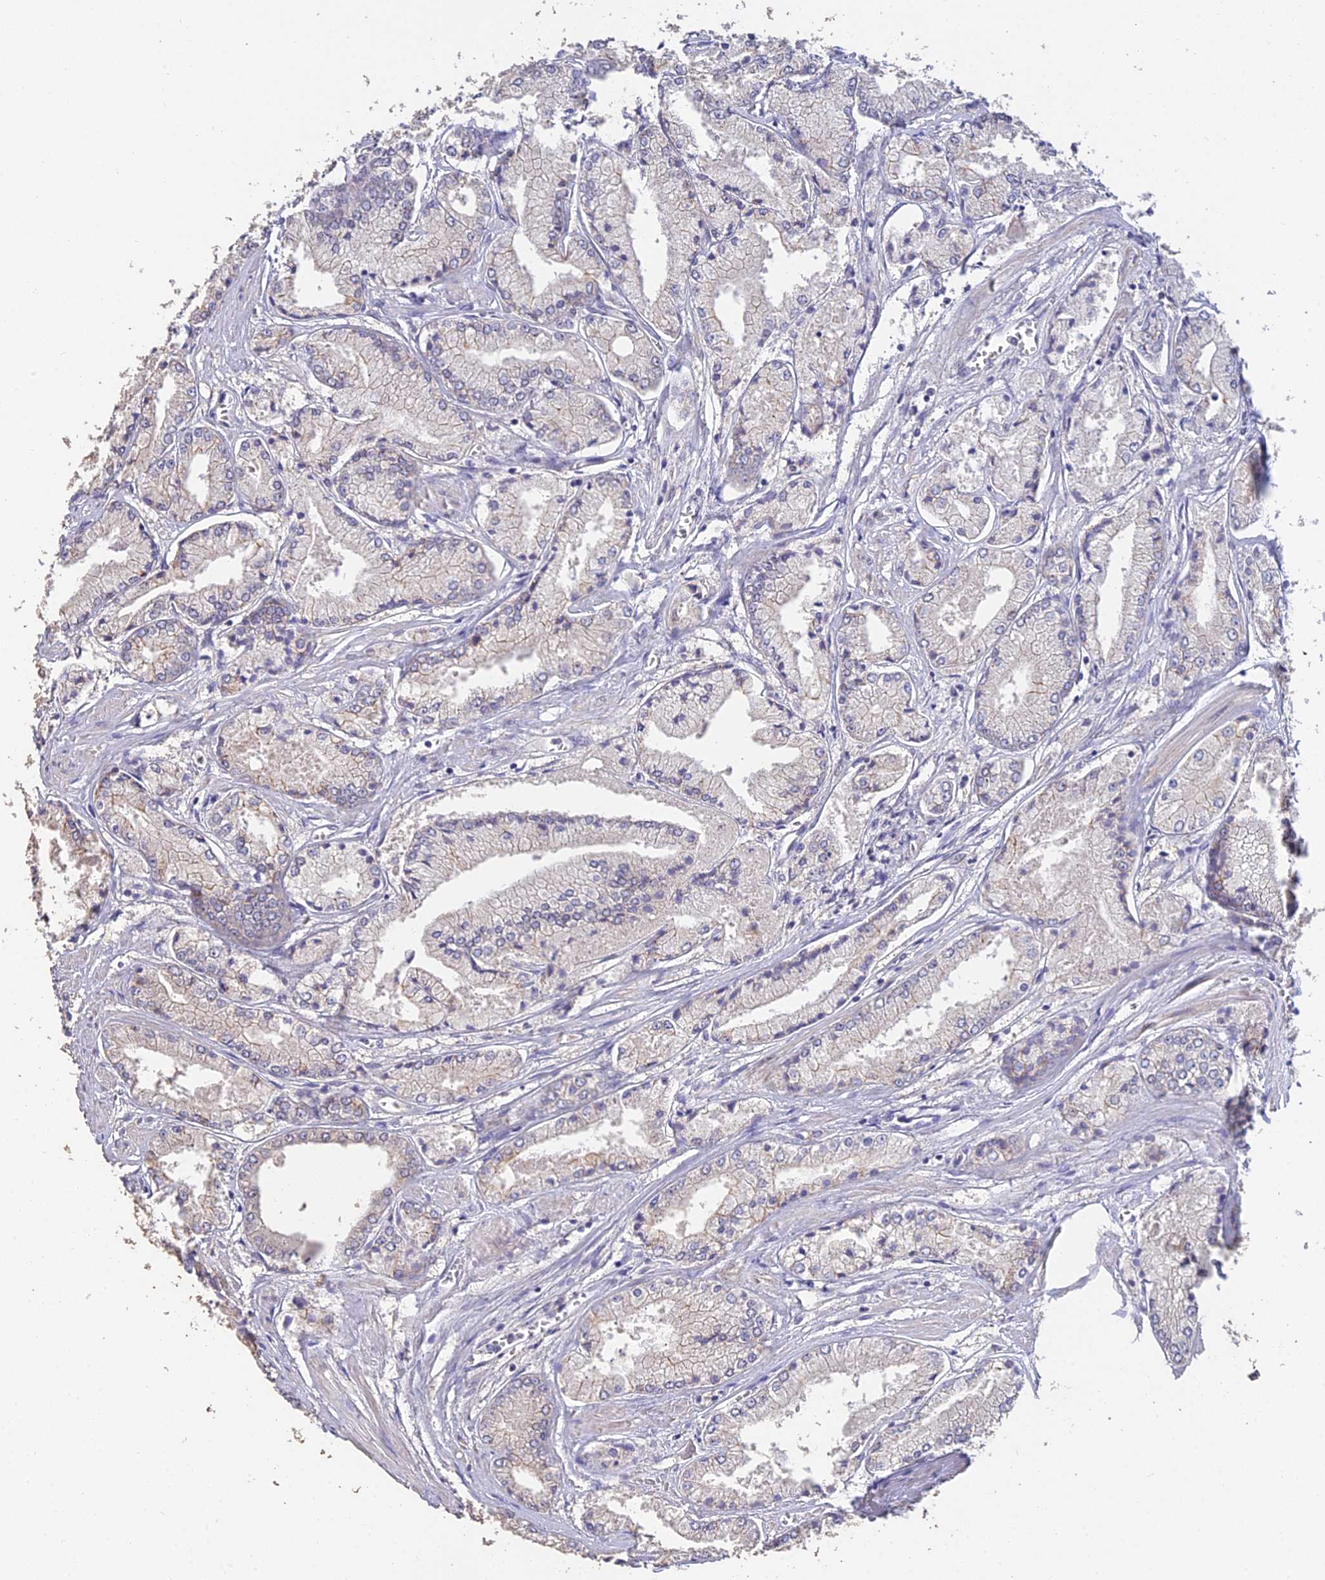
{"staining": {"intensity": "negative", "quantity": "none", "location": "none"}, "tissue": "prostate cancer", "cell_type": "Tumor cells", "image_type": "cancer", "snomed": [{"axis": "morphology", "description": "Adenocarcinoma, Low grade"}, {"axis": "topography", "description": "Prostate"}], "caption": "Immunohistochemistry micrograph of neoplastic tissue: adenocarcinoma (low-grade) (prostate) stained with DAB (3,3'-diaminobenzidine) exhibits no significant protein expression in tumor cells.", "gene": "HOXB1", "patient": {"sex": "male", "age": 60}}